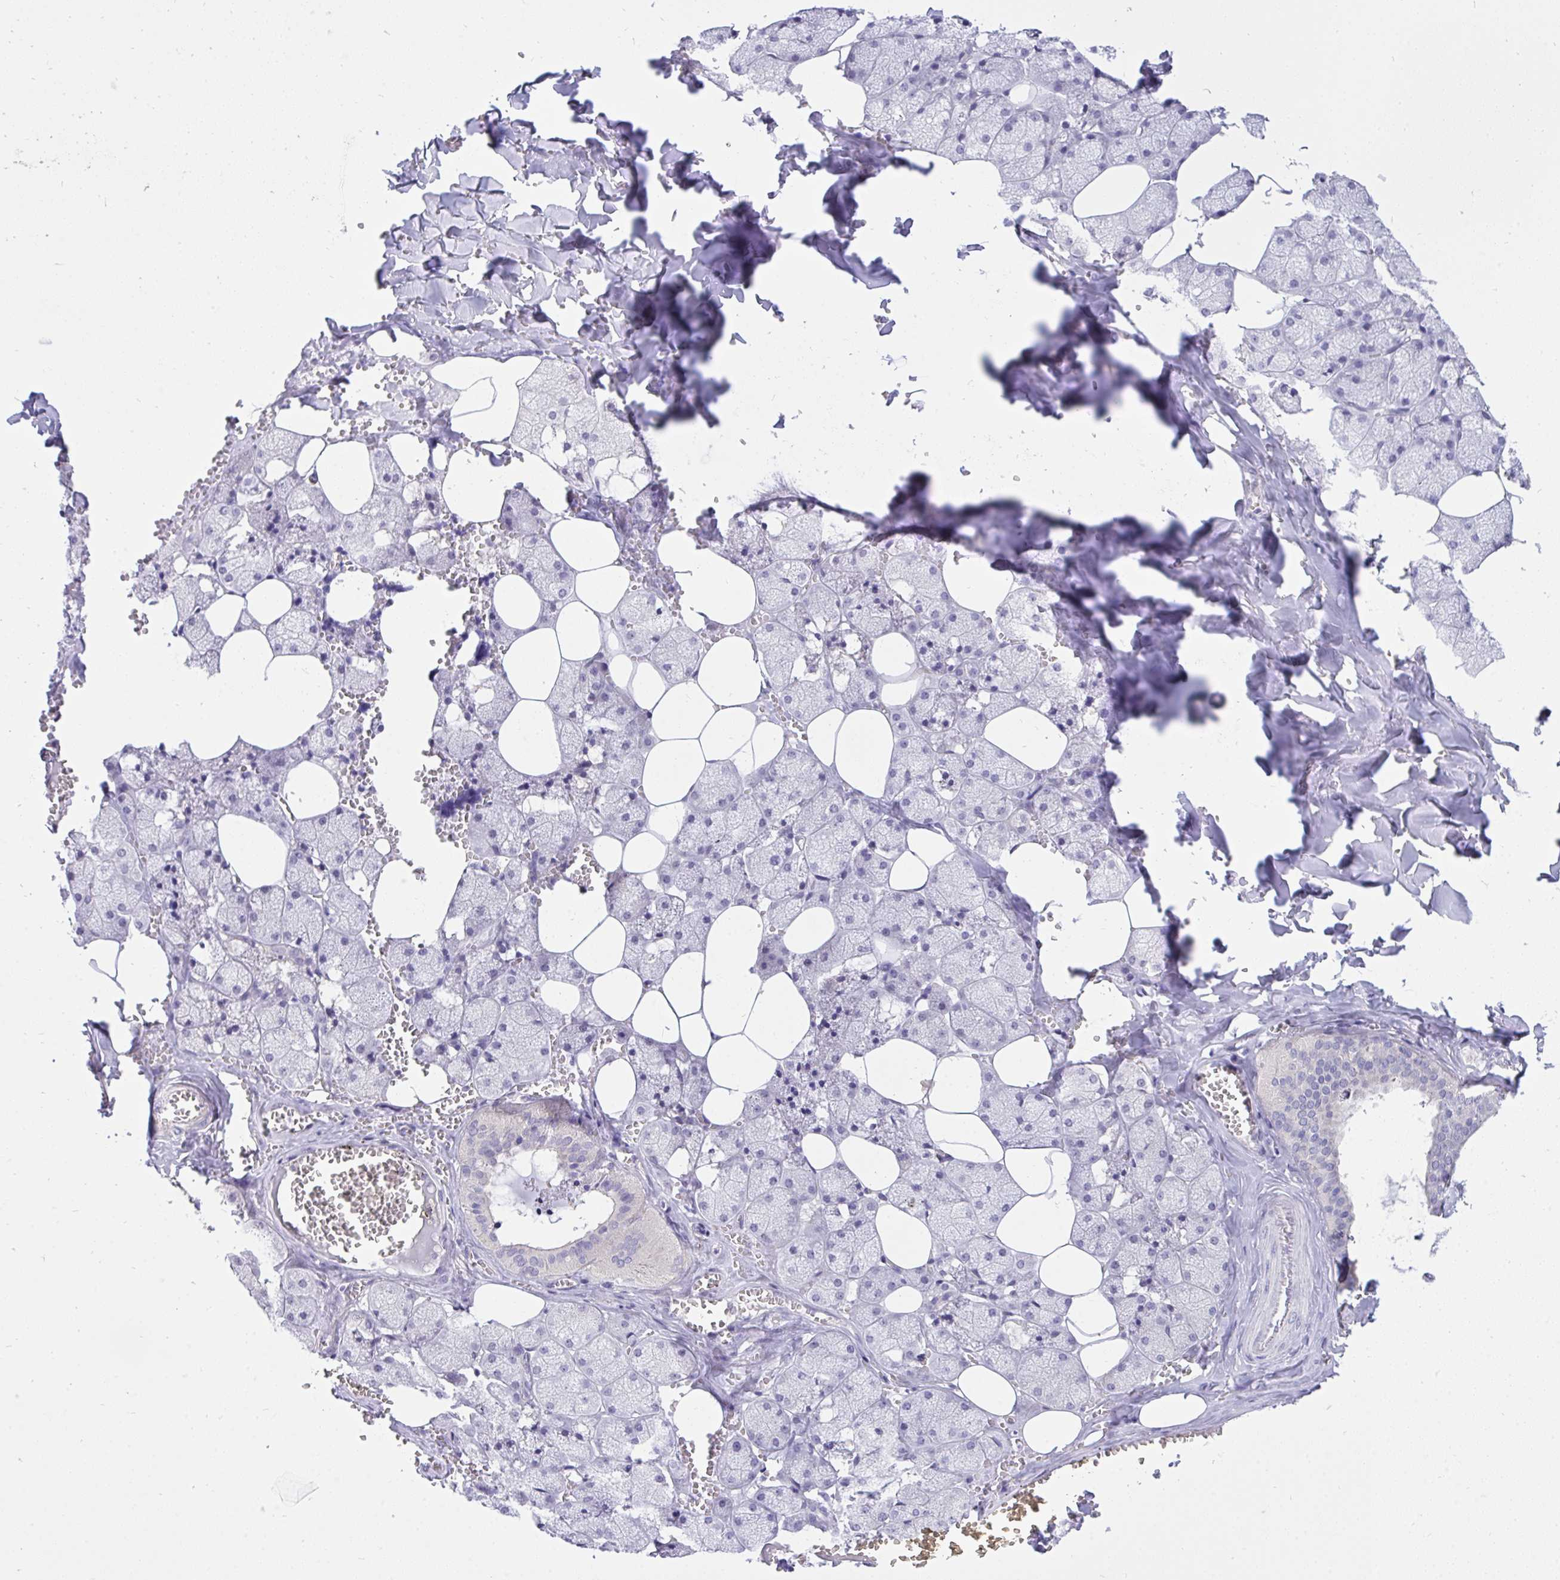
{"staining": {"intensity": "weak", "quantity": "<25%", "location": "cytoplasmic/membranous"}, "tissue": "salivary gland", "cell_type": "Glandular cells", "image_type": "normal", "snomed": [{"axis": "morphology", "description": "Normal tissue, NOS"}, {"axis": "topography", "description": "Salivary gland"}, {"axis": "topography", "description": "Peripheral nerve tissue"}], "caption": "DAB (3,3'-diaminobenzidine) immunohistochemical staining of normal human salivary gland displays no significant positivity in glandular cells.", "gene": "C19orf54", "patient": {"sex": "male", "age": 38}}